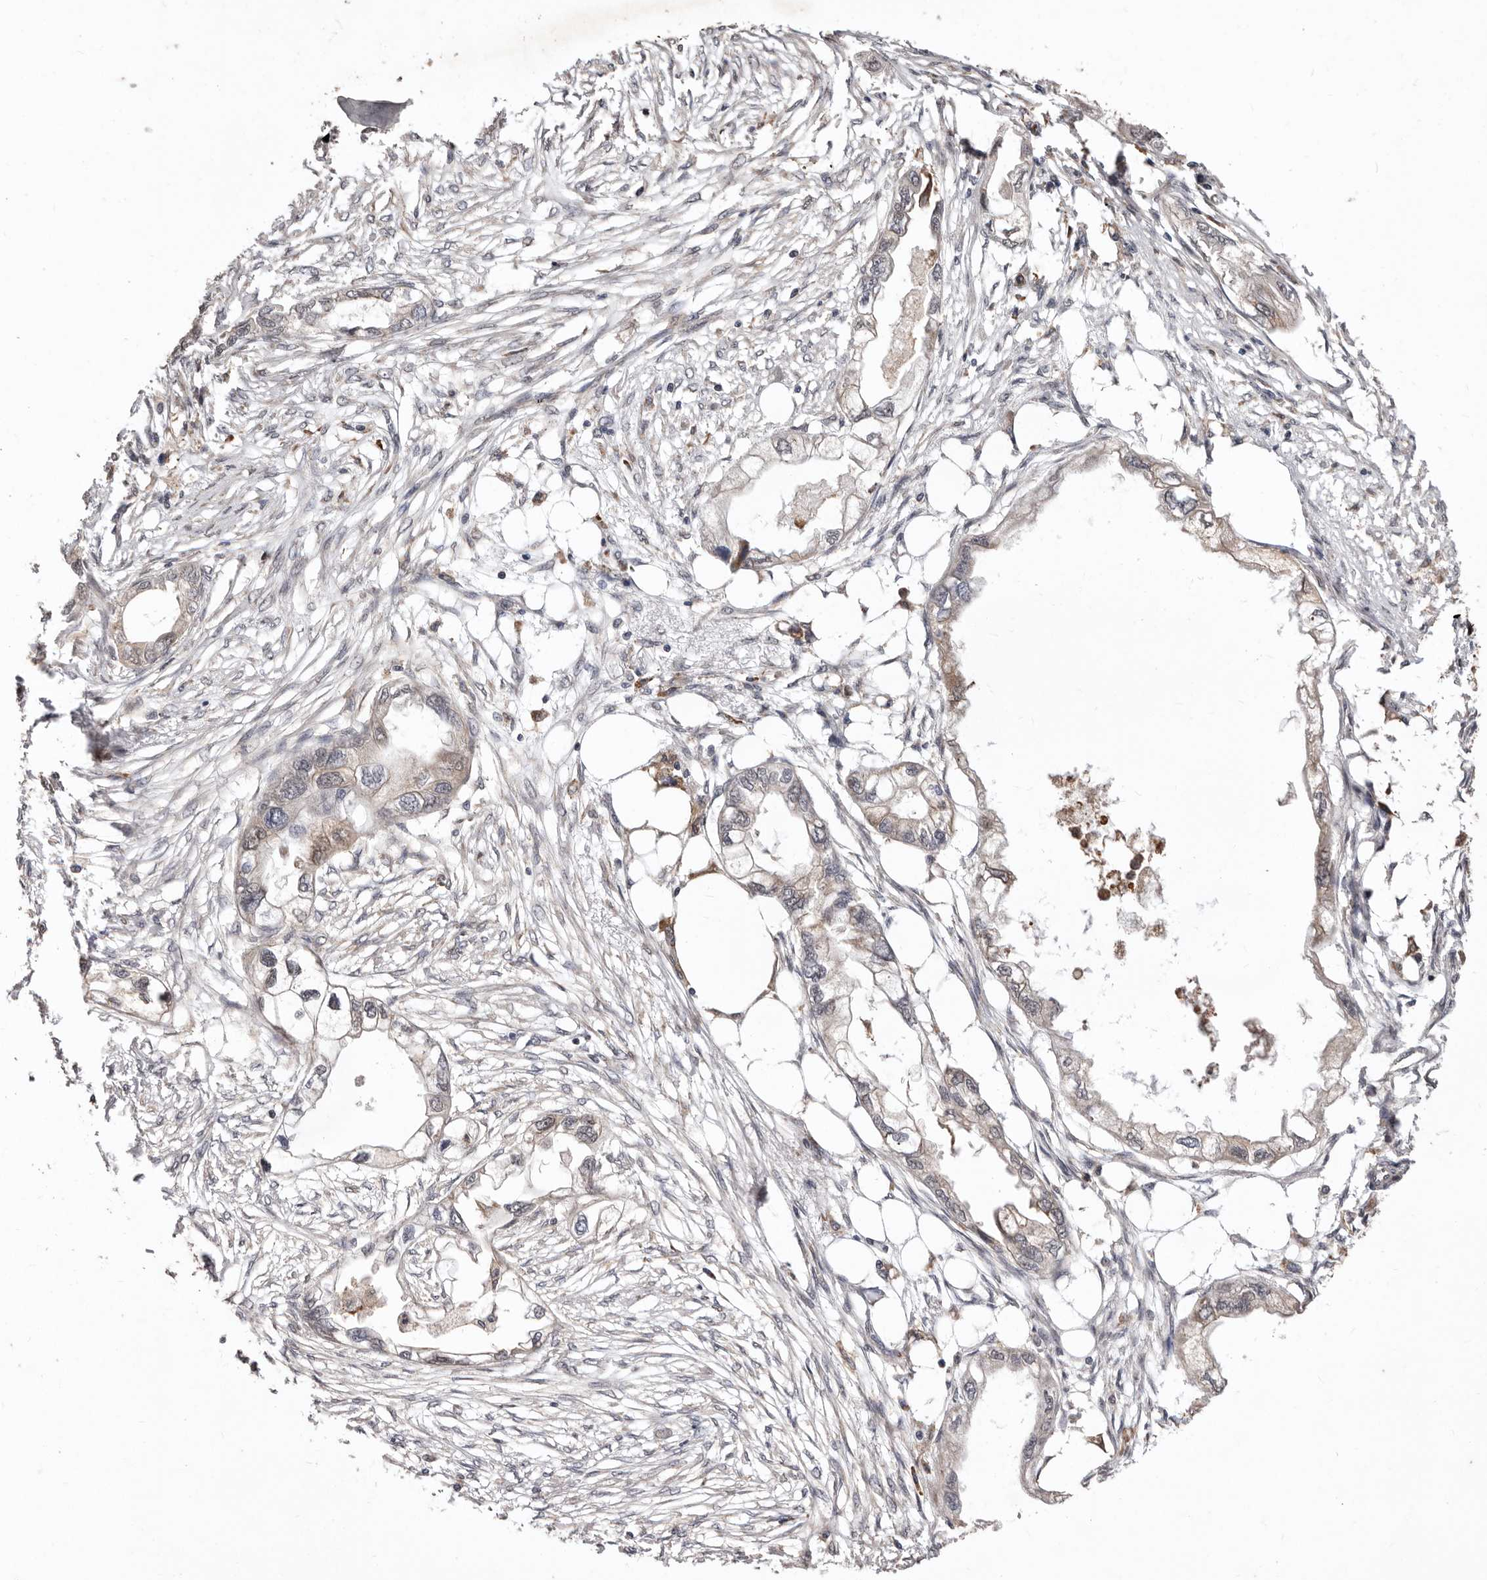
{"staining": {"intensity": "weak", "quantity": "<25%", "location": "cytoplasmic/membranous"}, "tissue": "endometrial cancer", "cell_type": "Tumor cells", "image_type": "cancer", "snomed": [{"axis": "morphology", "description": "Adenocarcinoma, NOS"}, {"axis": "morphology", "description": "Adenocarcinoma, metastatic, NOS"}, {"axis": "topography", "description": "Adipose tissue"}, {"axis": "topography", "description": "Endometrium"}], "caption": "An image of endometrial adenocarcinoma stained for a protein shows no brown staining in tumor cells.", "gene": "RRM2B", "patient": {"sex": "female", "age": 67}}